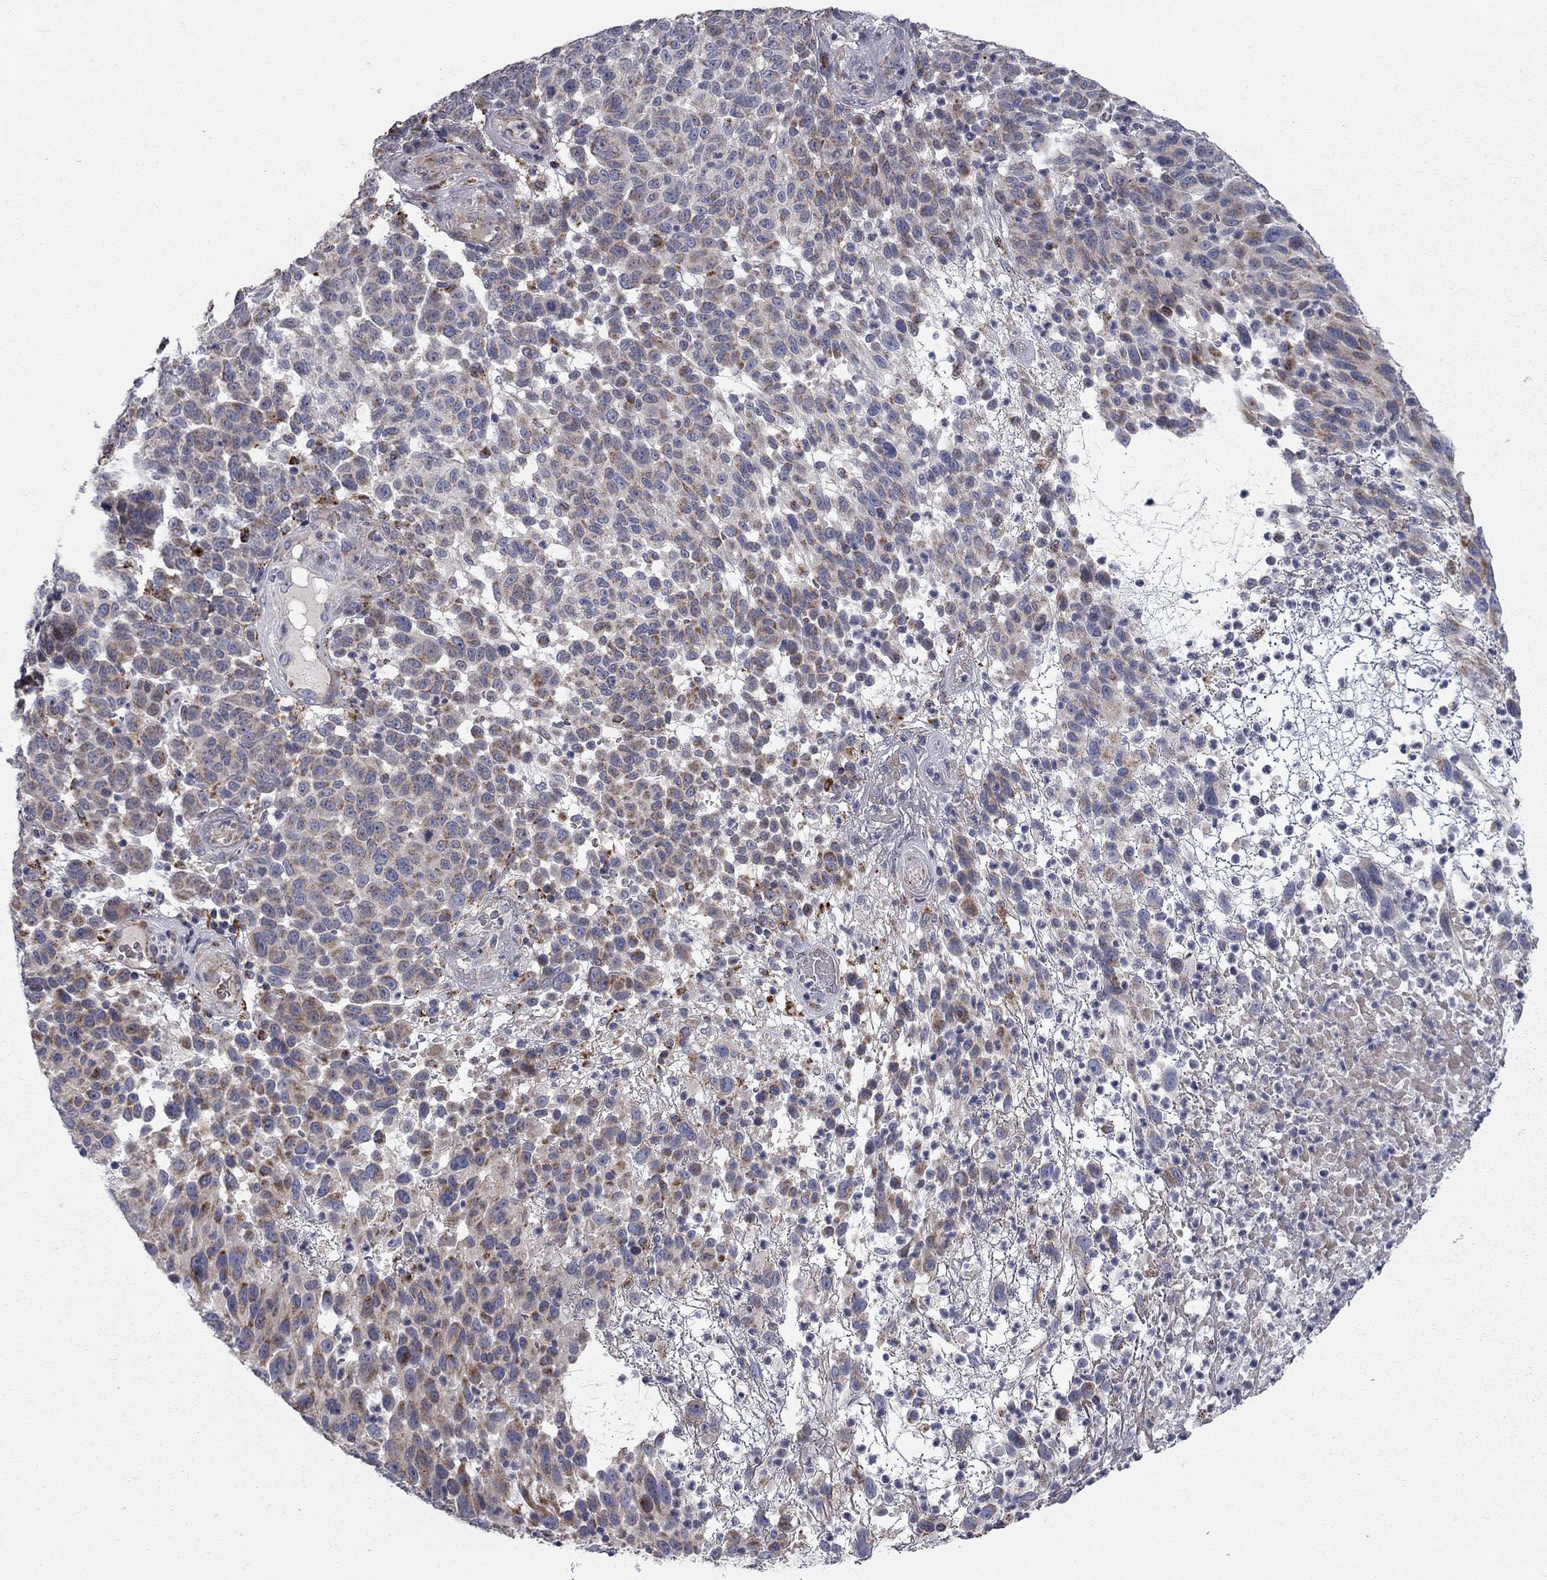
{"staining": {"intensity": "moderate", "quantity": "<25%", "location": "cytoplasmic/membranous"}, "tissue": "melanoma", "cell_type": "Tumor cells", "image_type": "cancer", "snomed": [{"axis": "morphology", "description": "Malignant melanoma, NOS"}, {"axis": "topography", "description": "Skin"}], "caption": "IHC of human melanoma reveals low levels of moderate cytoplasmic/membranous expression in approximately <25% of tumor cells.", "gene": "KANSL1L", "patient": {"sex": "male", "age": 59}}